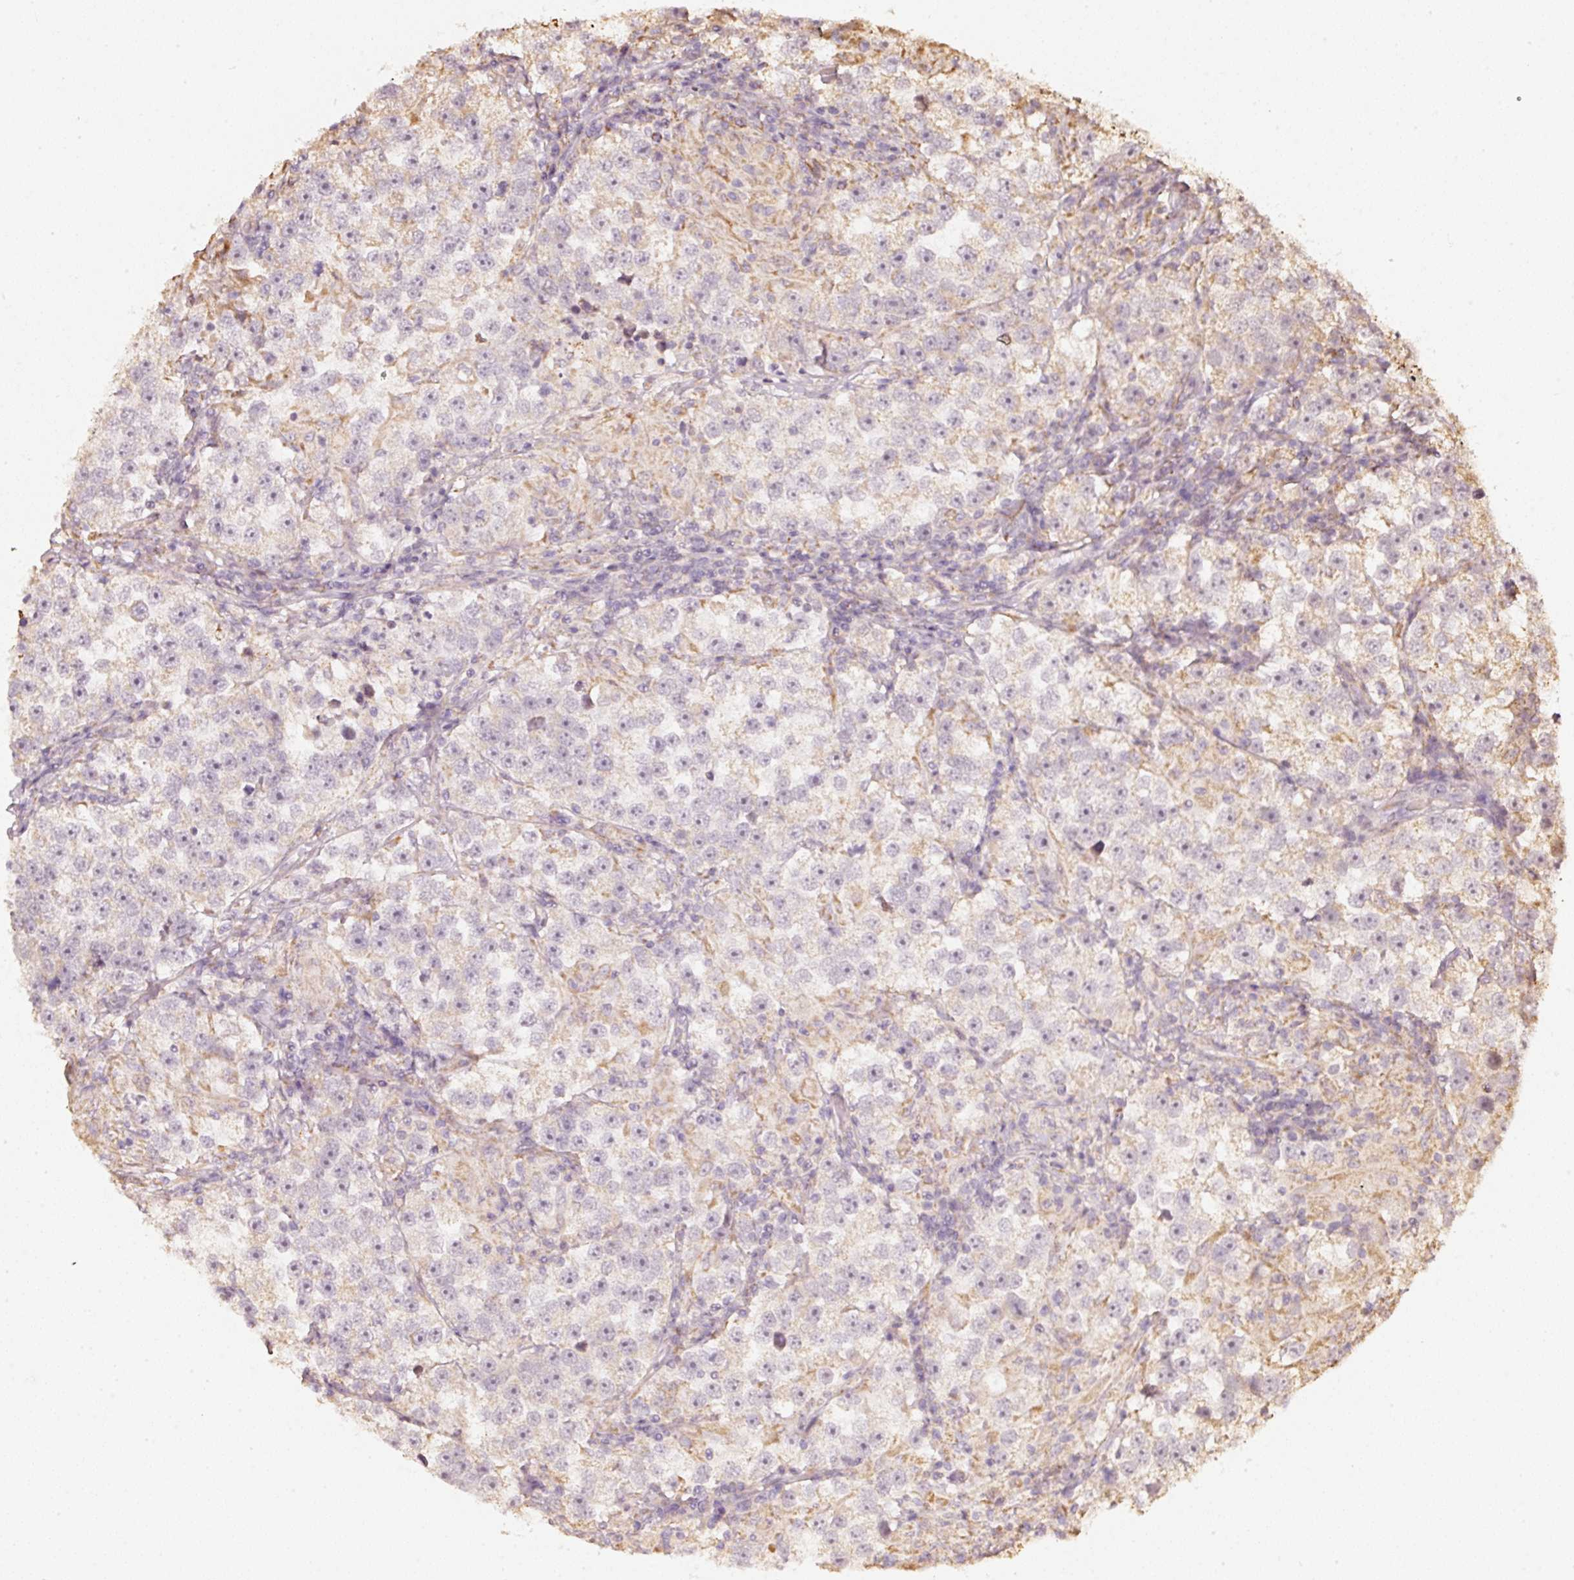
{"staining": {"intensity": "negative", "quantity": "none", "location": "none"}, "tissue": "testis cancer", "cell_type": "Tumor cells", "image_type": "cancer", "snomed": [{"axis": "morphology", "description": "Seminoma, NOS"}, {"axis": "topography", "description": "Testis"}], "caption": "Immunohistochemistry of testis seminoma displays no expression in tumor cells. (DAB (3,3'-diaminobenzidine) immunohistochemistry (IHC) with hematoxylin counter stain).", "gene": "RAB35", "patient": {"sex": "male", "age": 46}}